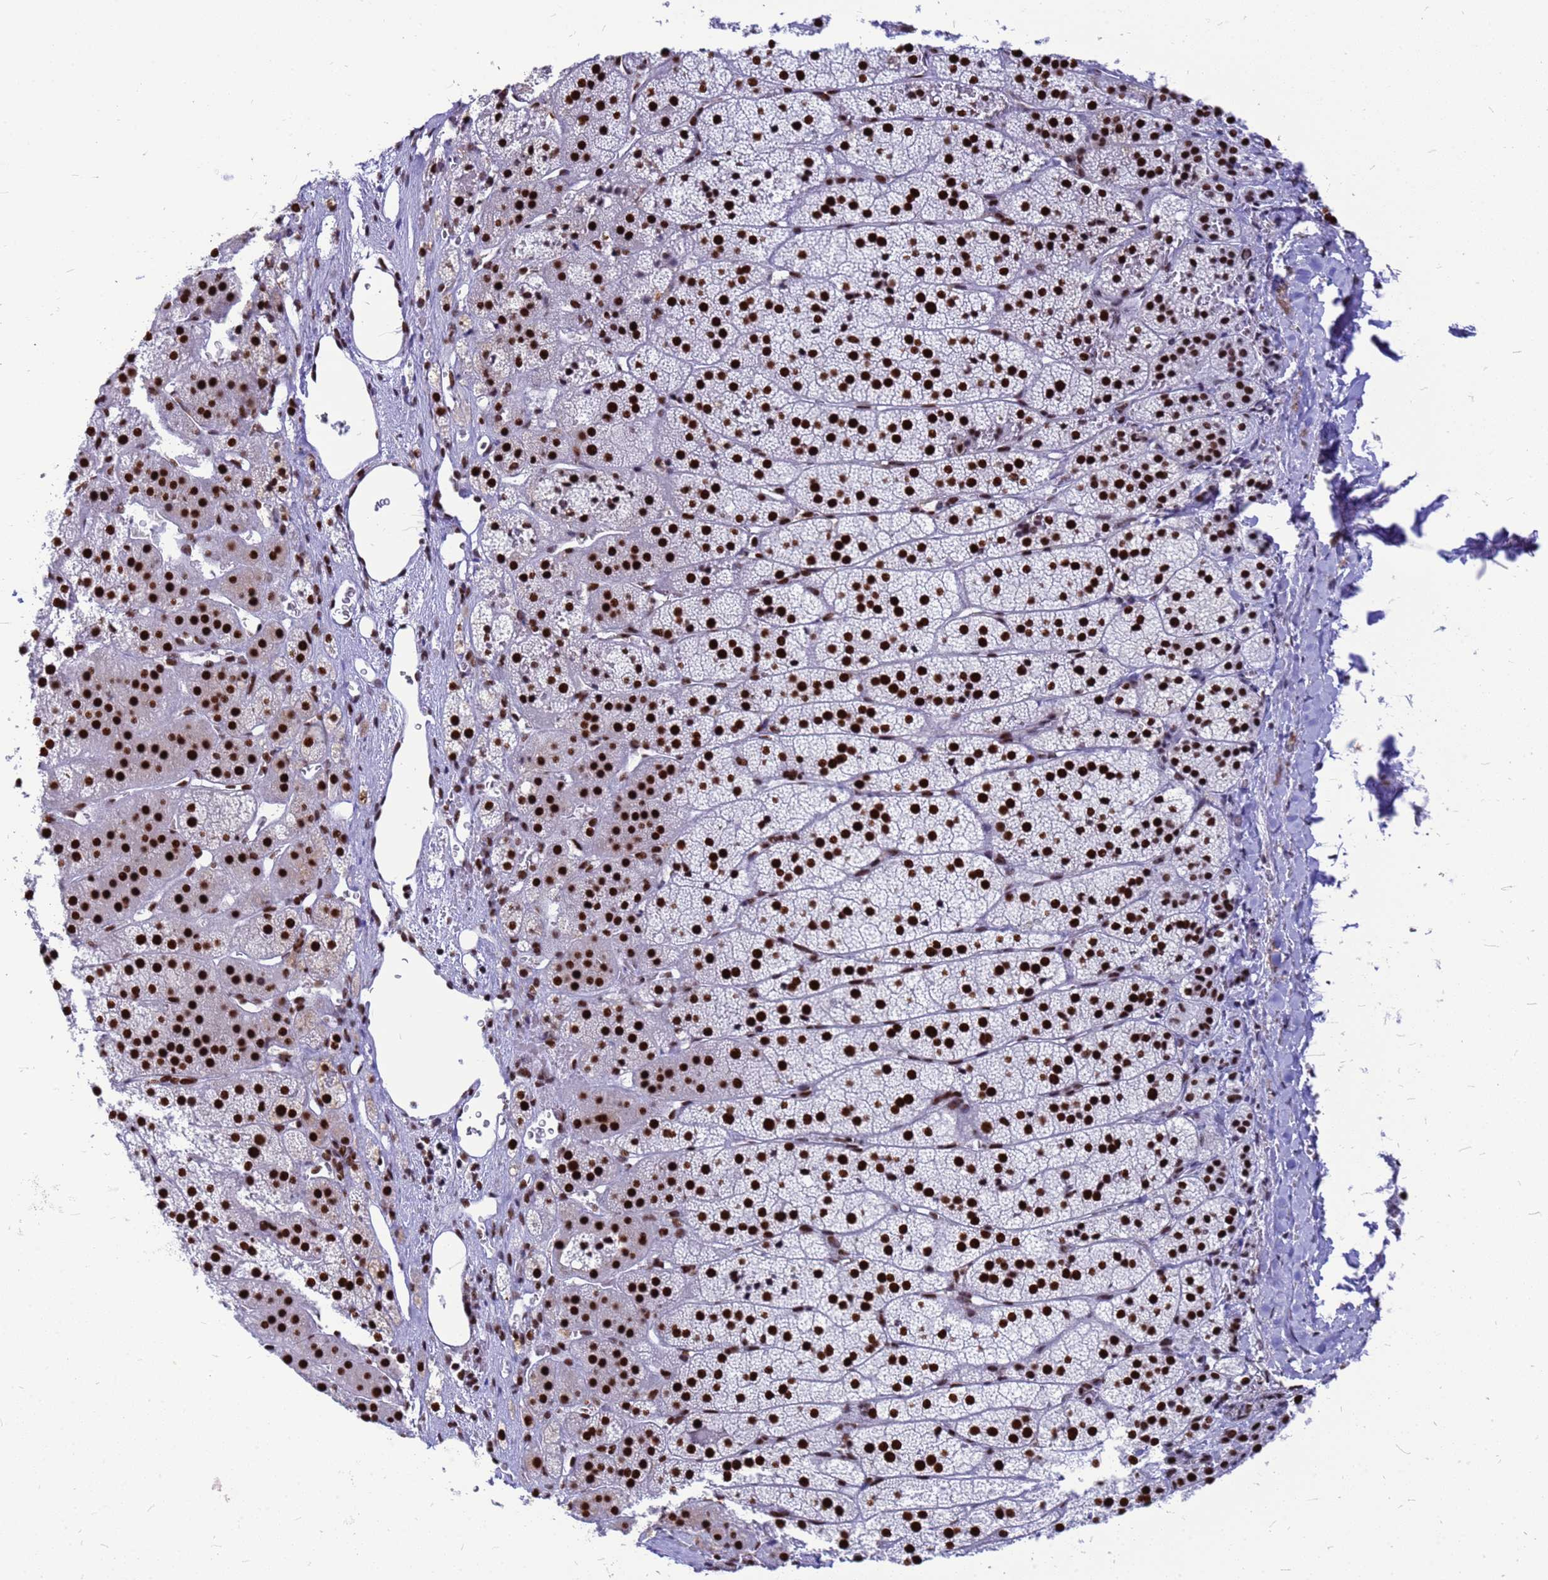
{"staining": {"intensity": "strong", "quantity": ">75%", "location": "nuclear"}, "tissue": "adrenal gland", "cell_type": "Glandular cells", "image_type": "normal", "snomed": [{"axis": "morphology", "description": "Normal tissue, NOS"}, {"axis": "topography", "description": "Adrenal gland"}], "caption": "Adrenal gland stained with a brown dye shows strong nuclear positive positivity in approximately >75% of glandular cells.", "gene": "SART3", "patient": {"sex": "female", "age": 44}}